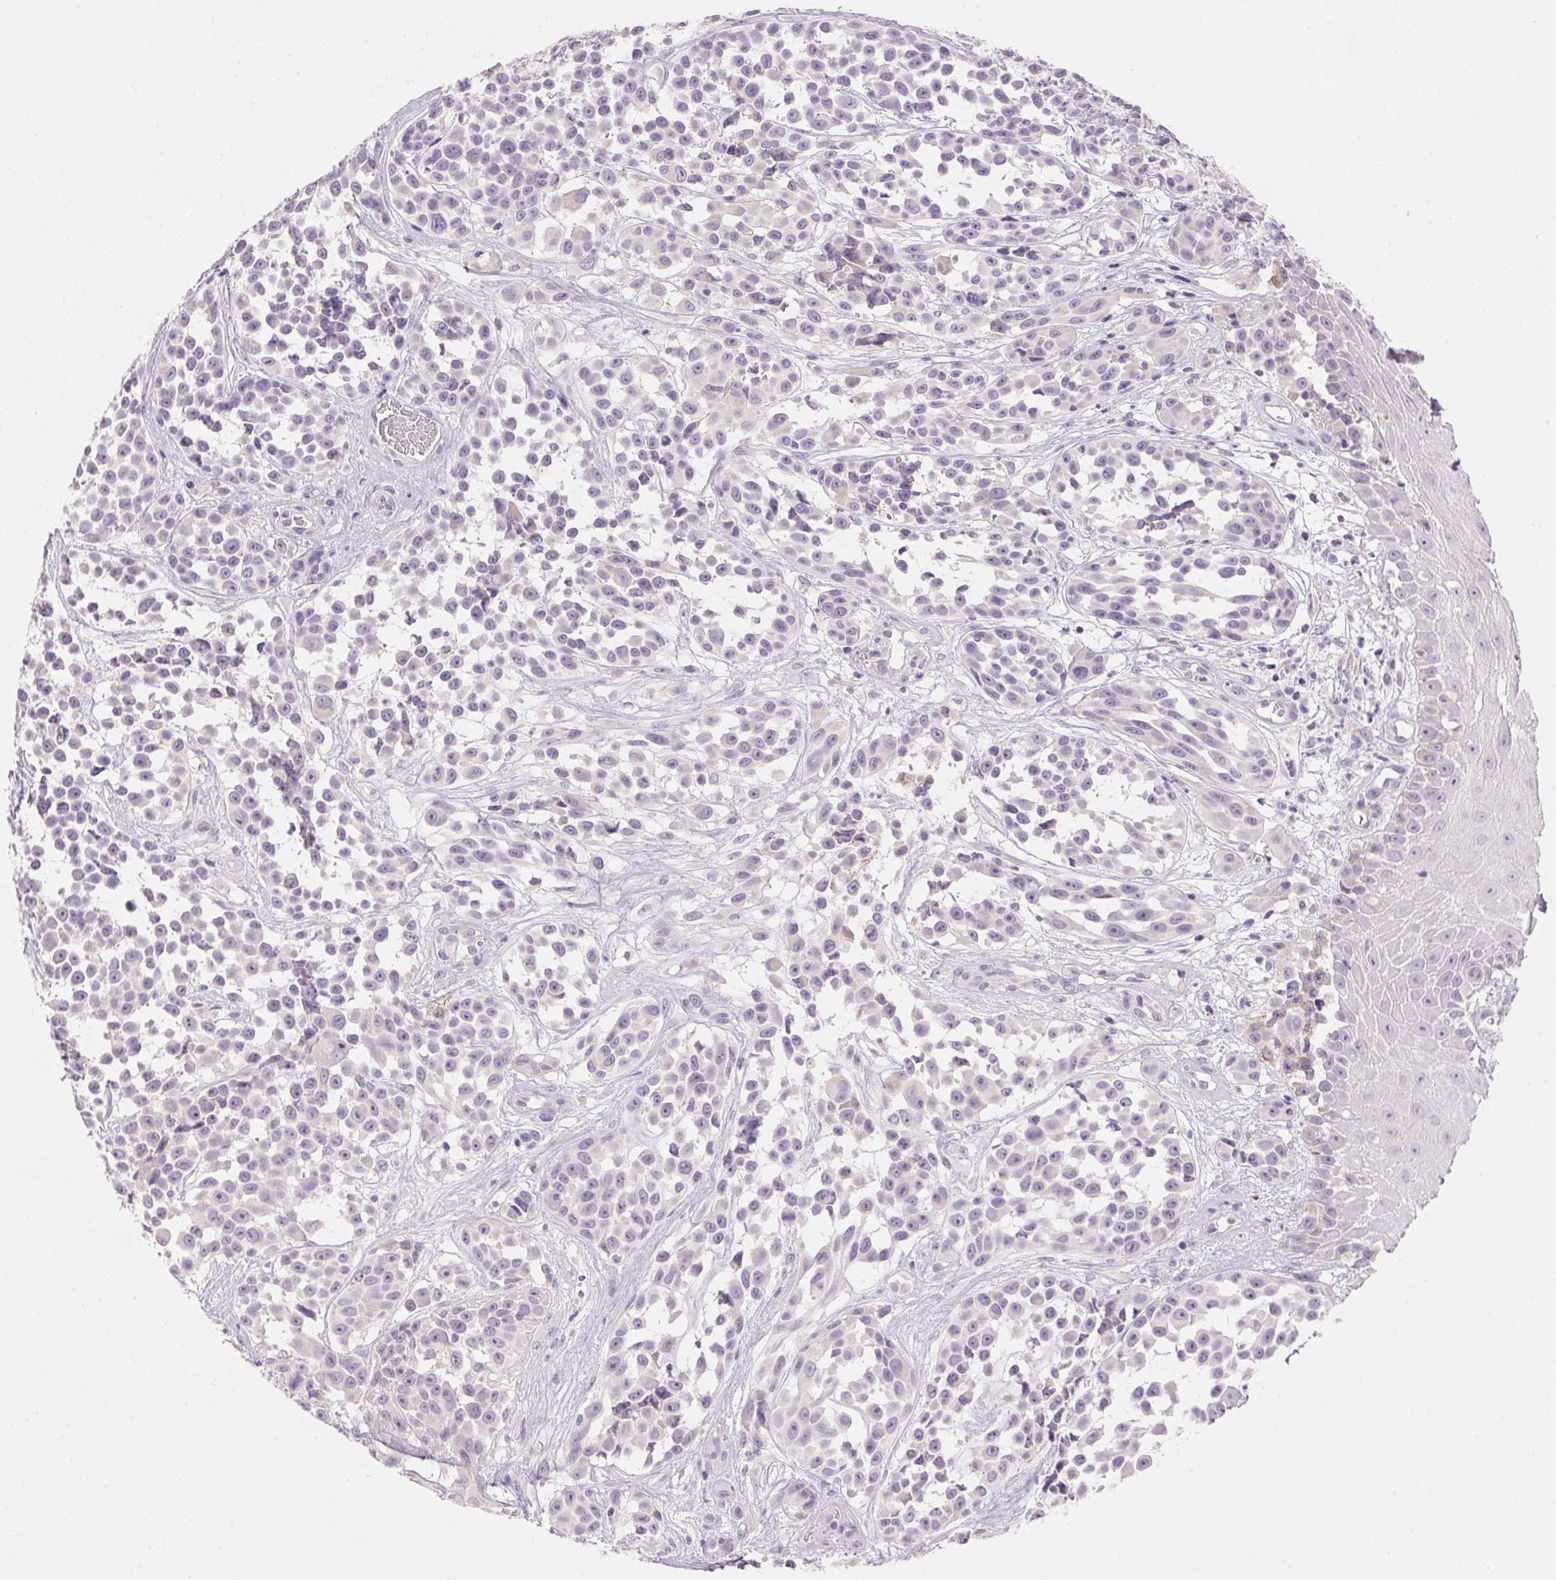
{"staining": {"intensity": "negative", "quantity": "none", "location": "none"}, "tissue": "melanoma", "cell_type": "Tumor cells", "image_type": "cancer", "snomed": [{"axis": "morphology", "description": "Malignant melanoma, NOS"}, {"axis": "topography", "description": "Skin"}], "caption": "Immunohistochemistry image of human melanoma stained for a protein (brown), which shows no expression in tumor cells. (DAB immunohistochemistry with hematoxylin counter stain).", "gene": "CYP11B1", "patient": {"sex": "female", "age": 88}}